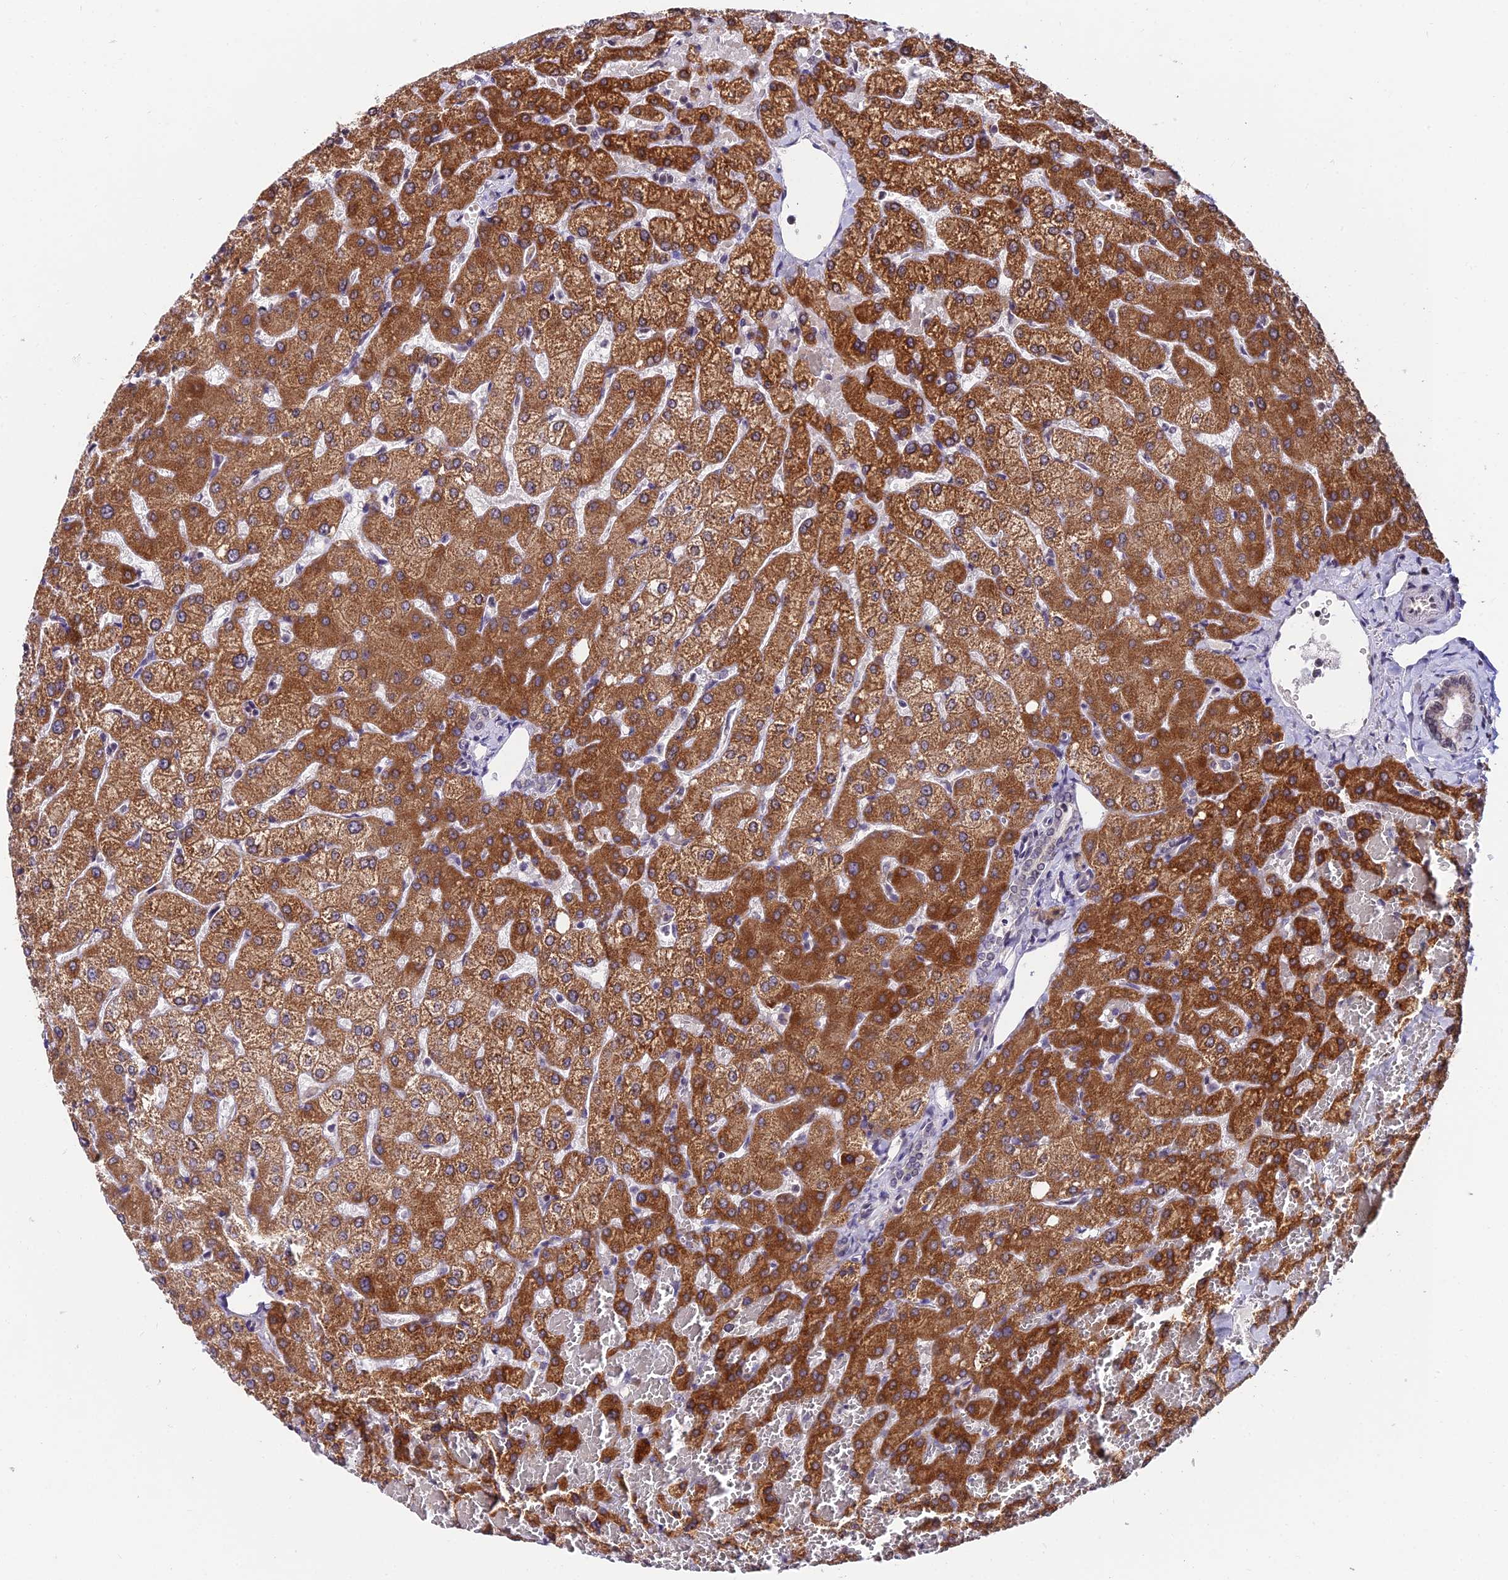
{"staining": {"intensity": "weak", "quantity": "25%-75%", "location": "cytoplasmic/membranous"}, "tissue": "liver", "cell_type": "Cholangiocytes", "image_type": "normal", "snomed": [{"axis": "morphology", "description": "Normal tissue, NOS"}, {"axis": "topography", "description": "Liver"}], "caption": "Protein staining by IHC exhibits weak cytoplasmic/membranous positivity in about 25%-75% of cholangiocytes in normal liver.", "gene": "CDNF", "patient": {"sex": "female", "age": 54}}